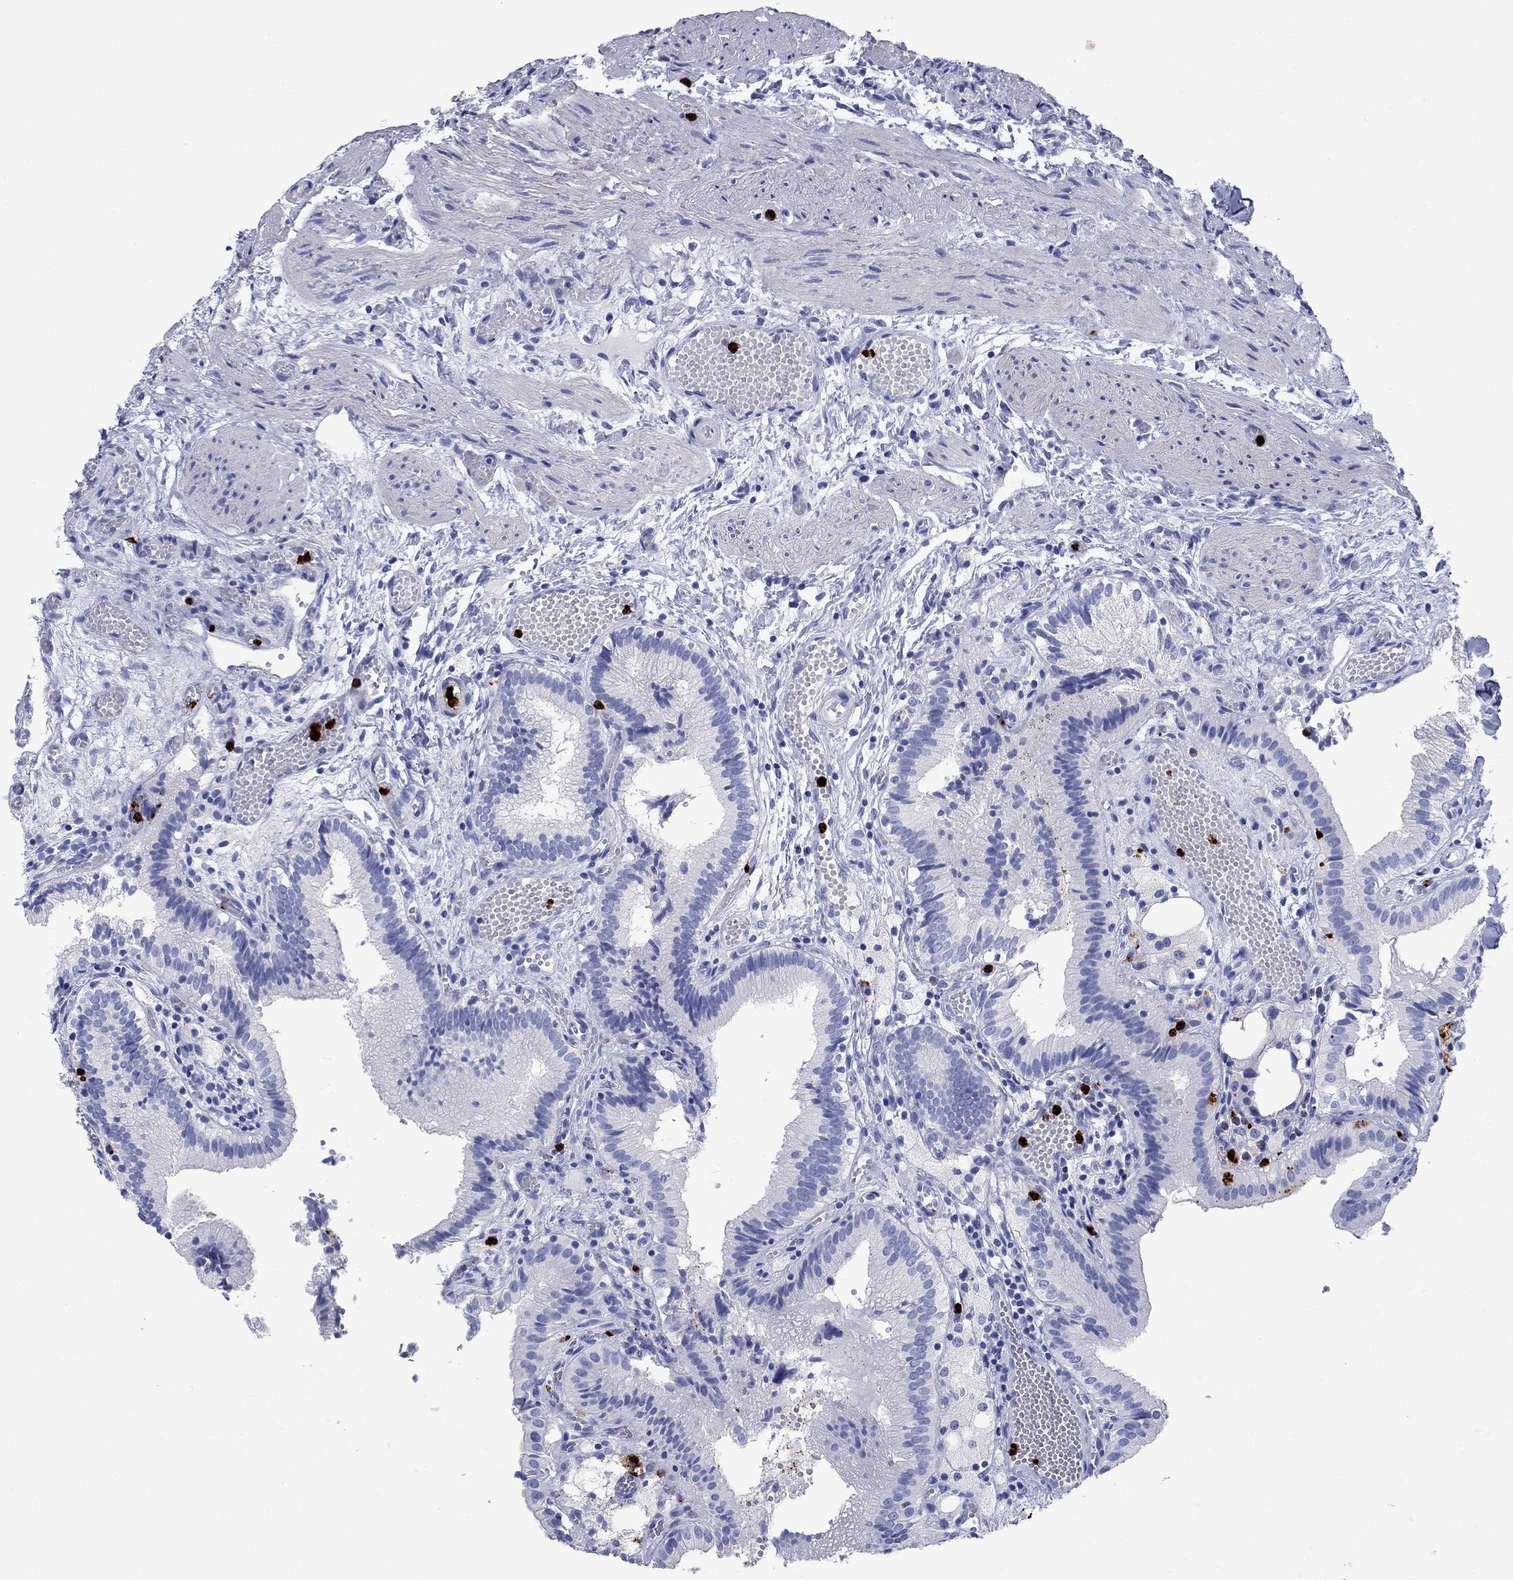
{"staining": {"intensity": "negative", "quantity": "none", "location": "none"}, "tissue": "gallbladder", "cell_type": "Glandular cells", "image_type": "normal", "snomed": [{"axis": "morphology", "description": "Normal tissue, NOS"}, {"axis": "topography", "description": "Gallbladder"}], "caption": "The image reveals no staining of glandular cells in normal gallbladder.", "gene": "AZU1", "patient": {"sex": "female", "age": 24}}